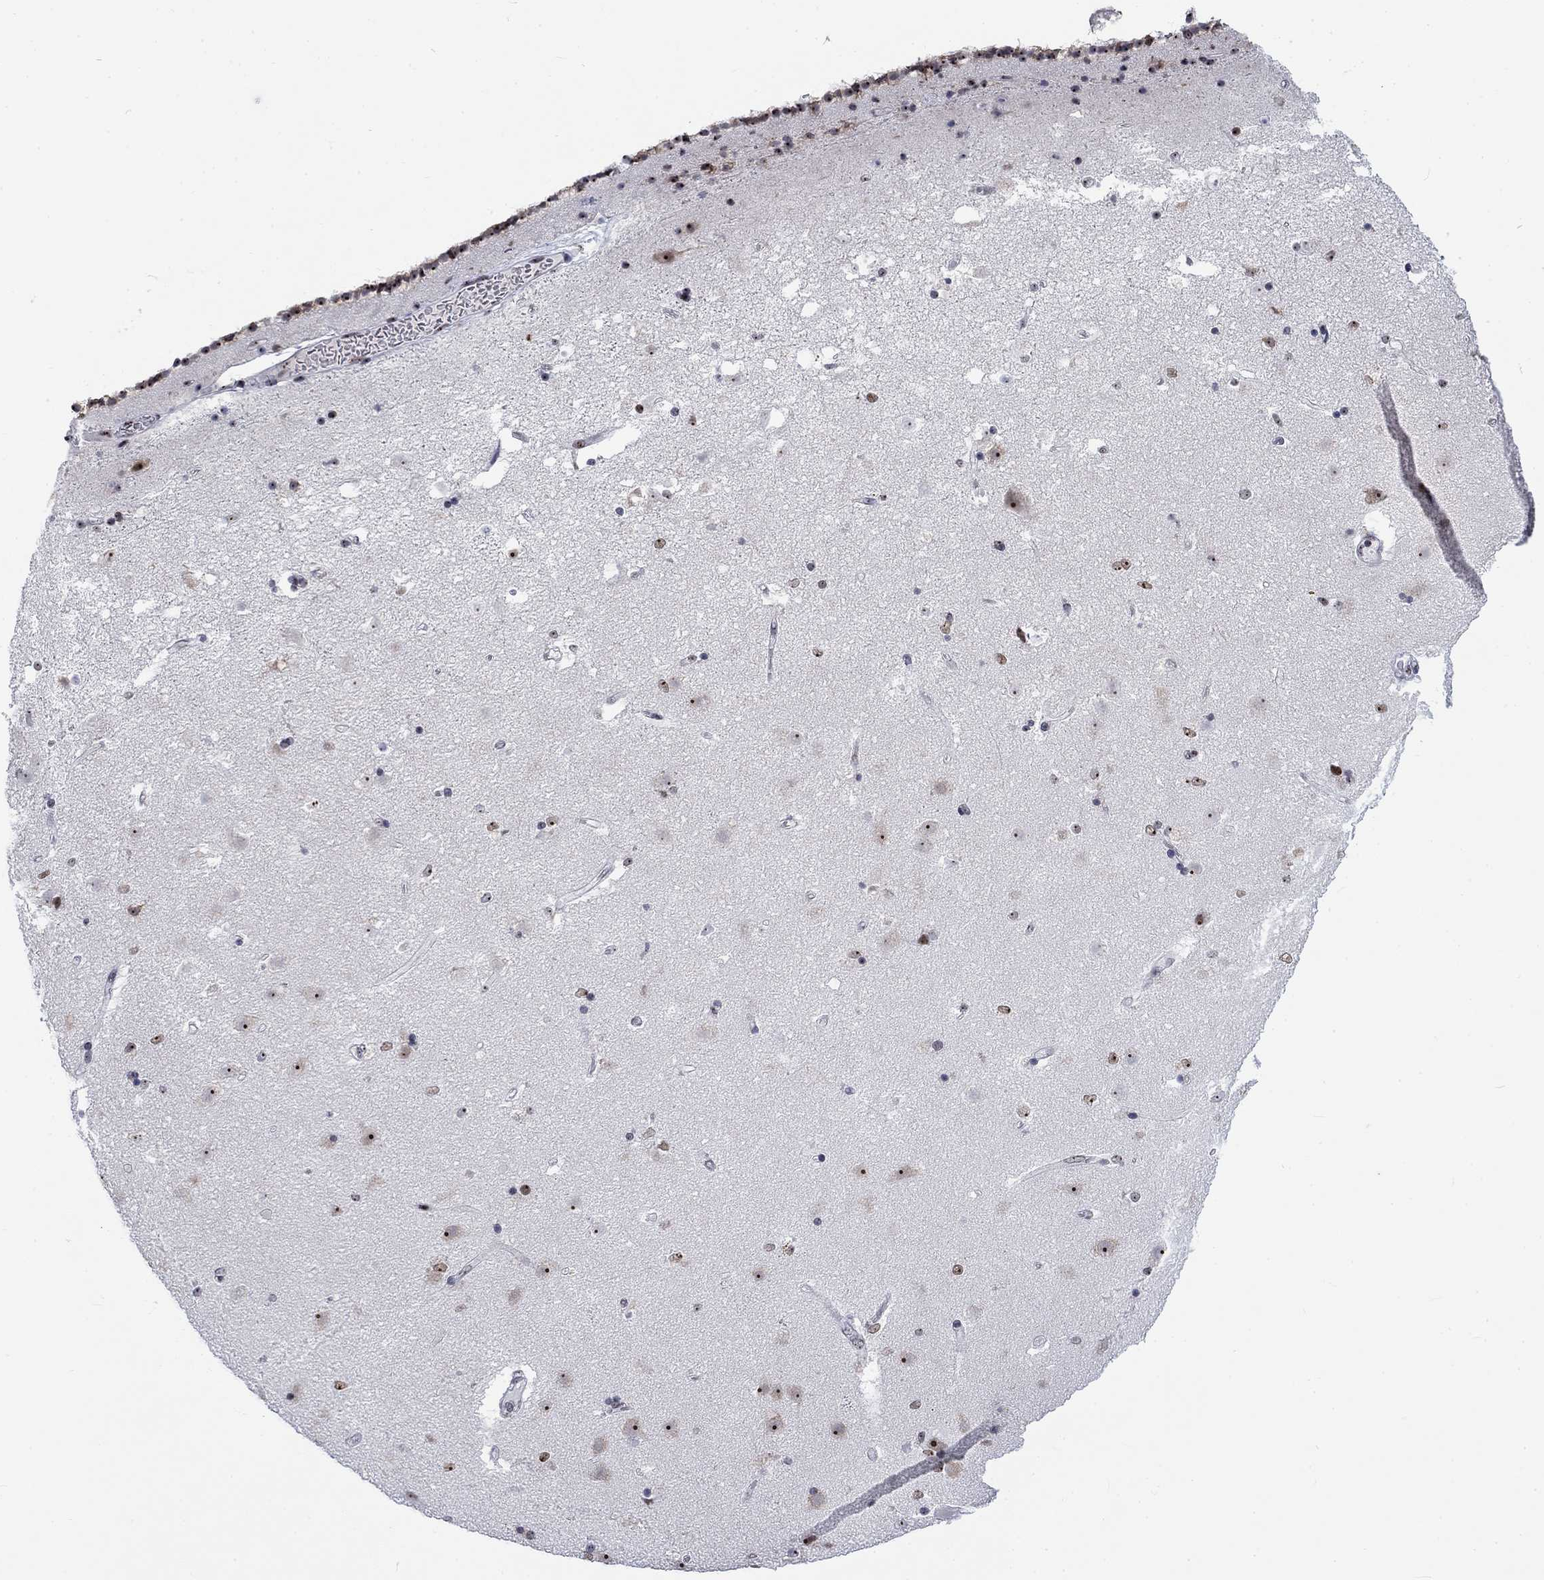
{"staining": {"intensity": "moderate", "quantity": "25%-75%", "location": "nuclear"}, "tissue": "caudate", "cell_type": "Glial cells", "image_type": "normal", "snomed": [{"axis": "morphology", "description": "Normal tissue, NOS"}, {"axis": "topography", "description": "Lateral ventricle wall"}], "caption": "An image of human caudate stained for a protein shows moderate nuclear brown staining in glial cells. (Brightfield microscopy of DAB IHC at high magnification).", "gene": "CSRNP3", "patient": {"sex": "female", "age": 71}}